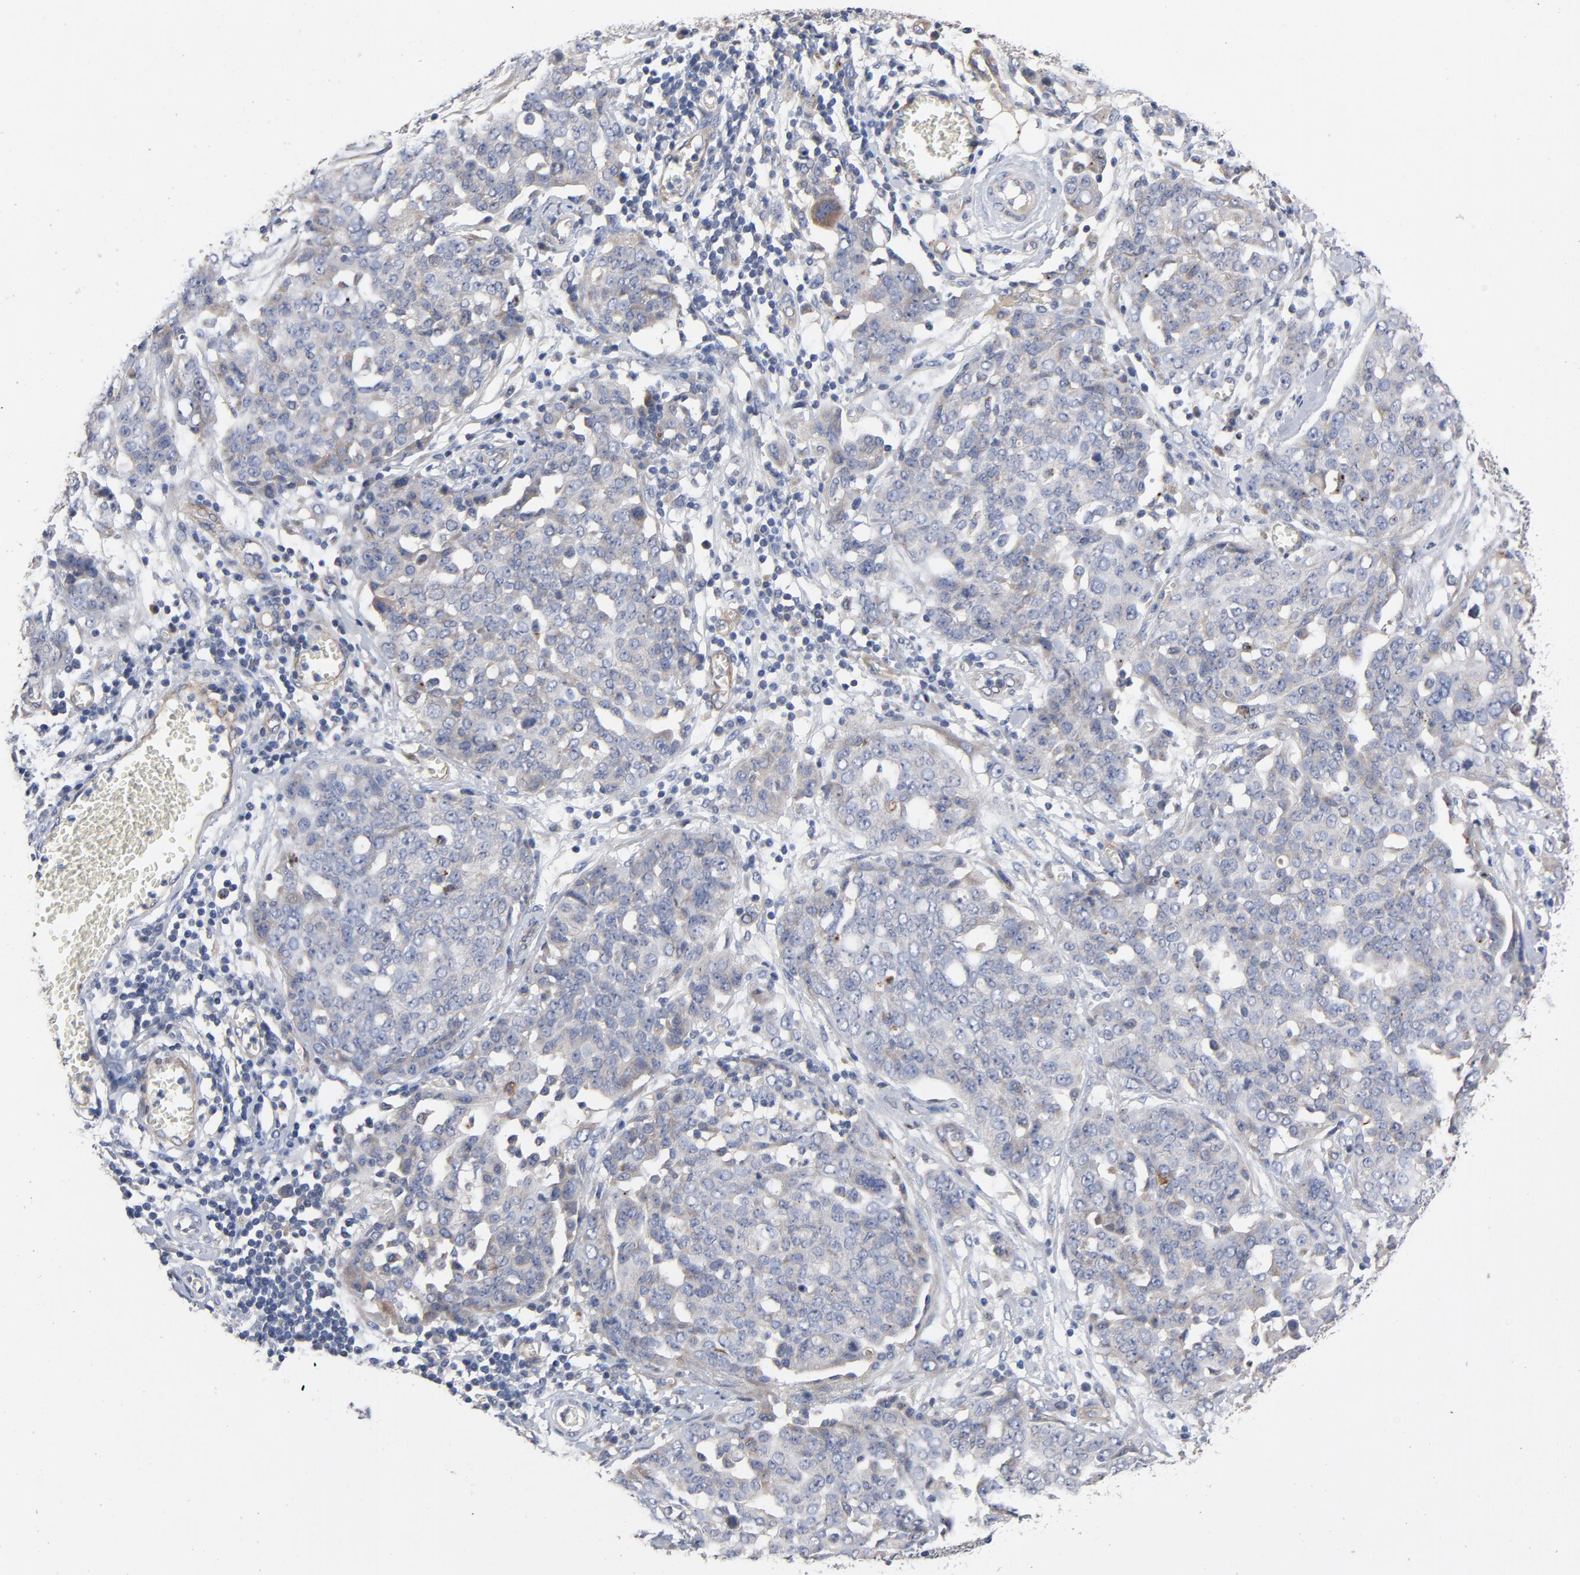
{"staining": {"intensity": "weak", "quantity": "25%-75%", "location": "cytoplasmic/membranous"}, "tissue": "ovarian cancer", "cell_type": "Tumor cells", "image_type": "cancer", "snomed": [{"axis": "morphology", "description": "Cystadenocarcinoma, serous, NOS"}, {"axis": "topography", "description": "Soft tissue"}, {"axis": "topography", "description": "Ovary"}], "caption": "High-magnification brightfield microscopy of serous cystadenocarcinoma (ovarian) stained with DAB (3,3'-diaminobenzidine) (brown) and counterstained with hematoxylin (blue). tumor cells exhibit weak cytoplasmic/membranous expression is identified in approximately25%-75% of cells. Nuclei are stained in blue.", "gene": "CCDC134", "patient": {"sex": "female", "age": 57}}